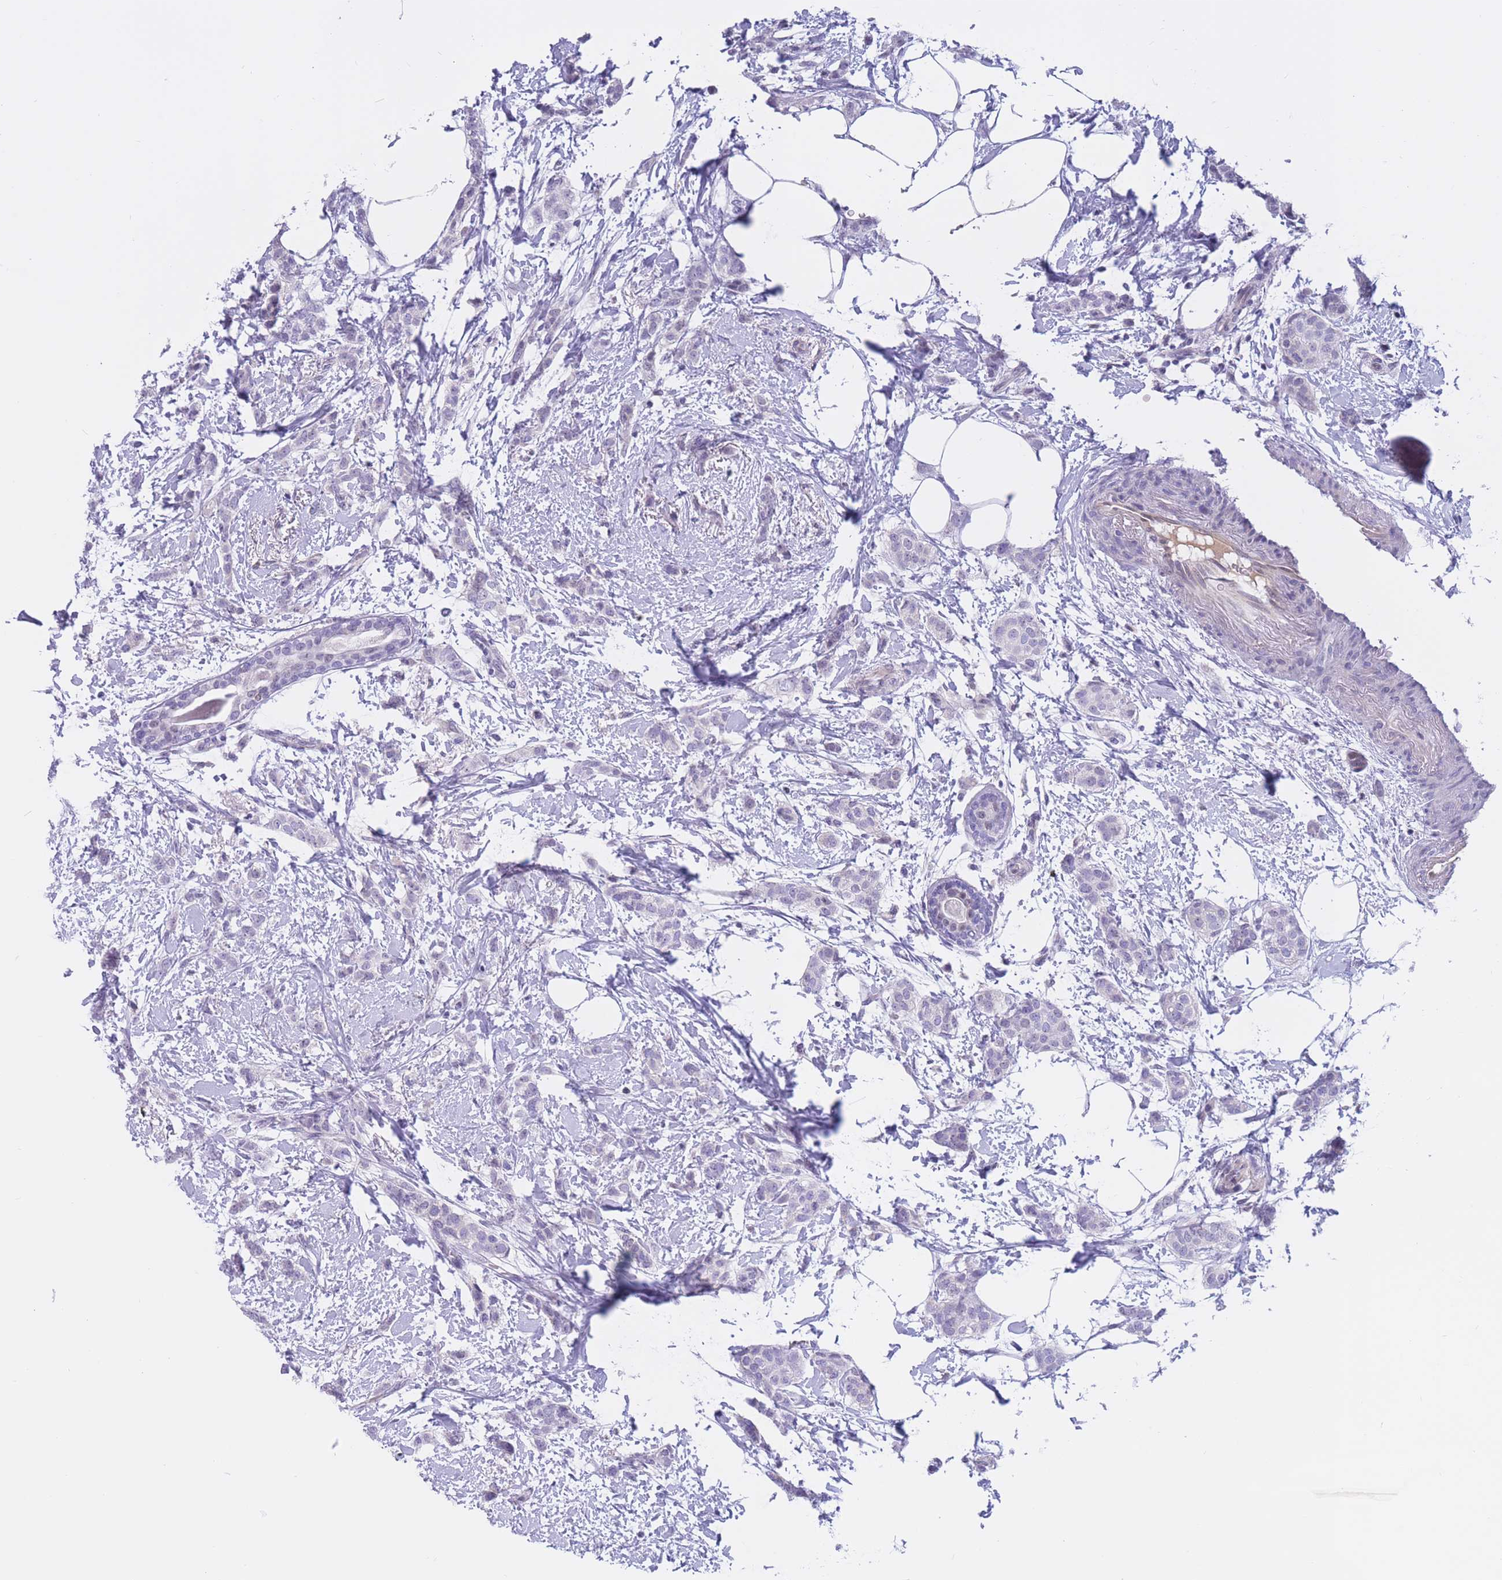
{"staining": {"intensity": "negative", "quantity": "none", "location": "none"}, "tissue": "breast cancer", "cell_type": "Tumor cells", "image_type": "cancer", "snomed": [{"axis": "morphology", "description": "Duct carcinoma"}, {"axis": "topography", "description": "Breast"}], "caption": "Human breast intraductal carcinoma stained for a protein using IHC shows no positivity in tumor cells.", "gene": "BOP1", "patient": {"sex": "female", "age": 72}}